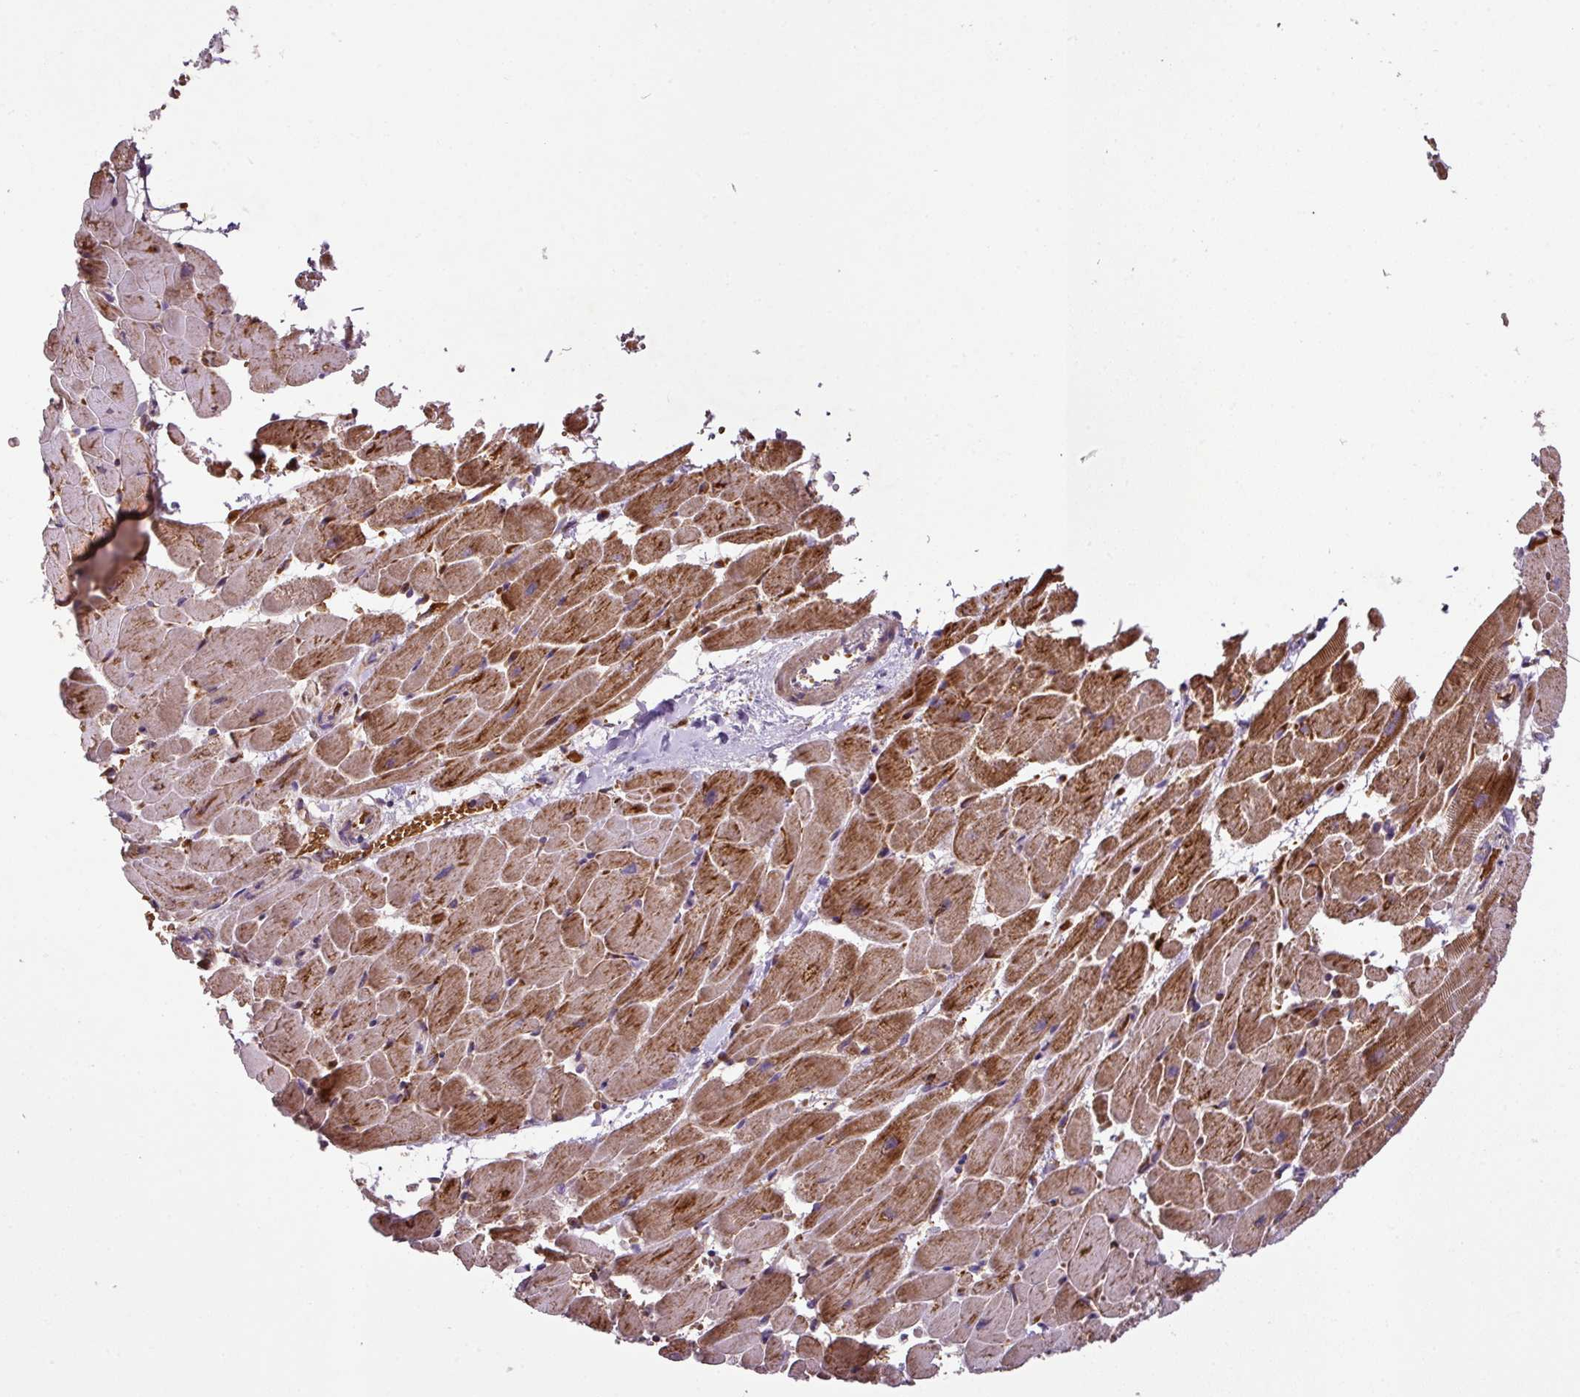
{"staining": {"intensity": "strong", "quantity": ">75%", "location": "cytoplasmic/membranous"}, "tissue": "heart muscle", "cell_type": "Cardiomyocytes", "image_type": "normal", "snomed": [{"axis": "morphology", "description": "Normal tissue, NOS"}, {"axis": "topography", "description": "Heart"}], "caption": "Immunohistochemical staining of normal heart muscle displays high levels of strong cytoplasmic/membranous staining in approximately >75% of cardiomyocytes. The protein of interest is stained brown, and the nuclei are stained in blue (DAB (3,3'-diaminobenzidine) IHC with brightfield microscopy, high magnification).", "gene": "ZNF513", "patient": {"sex": "male", "age": 37}}